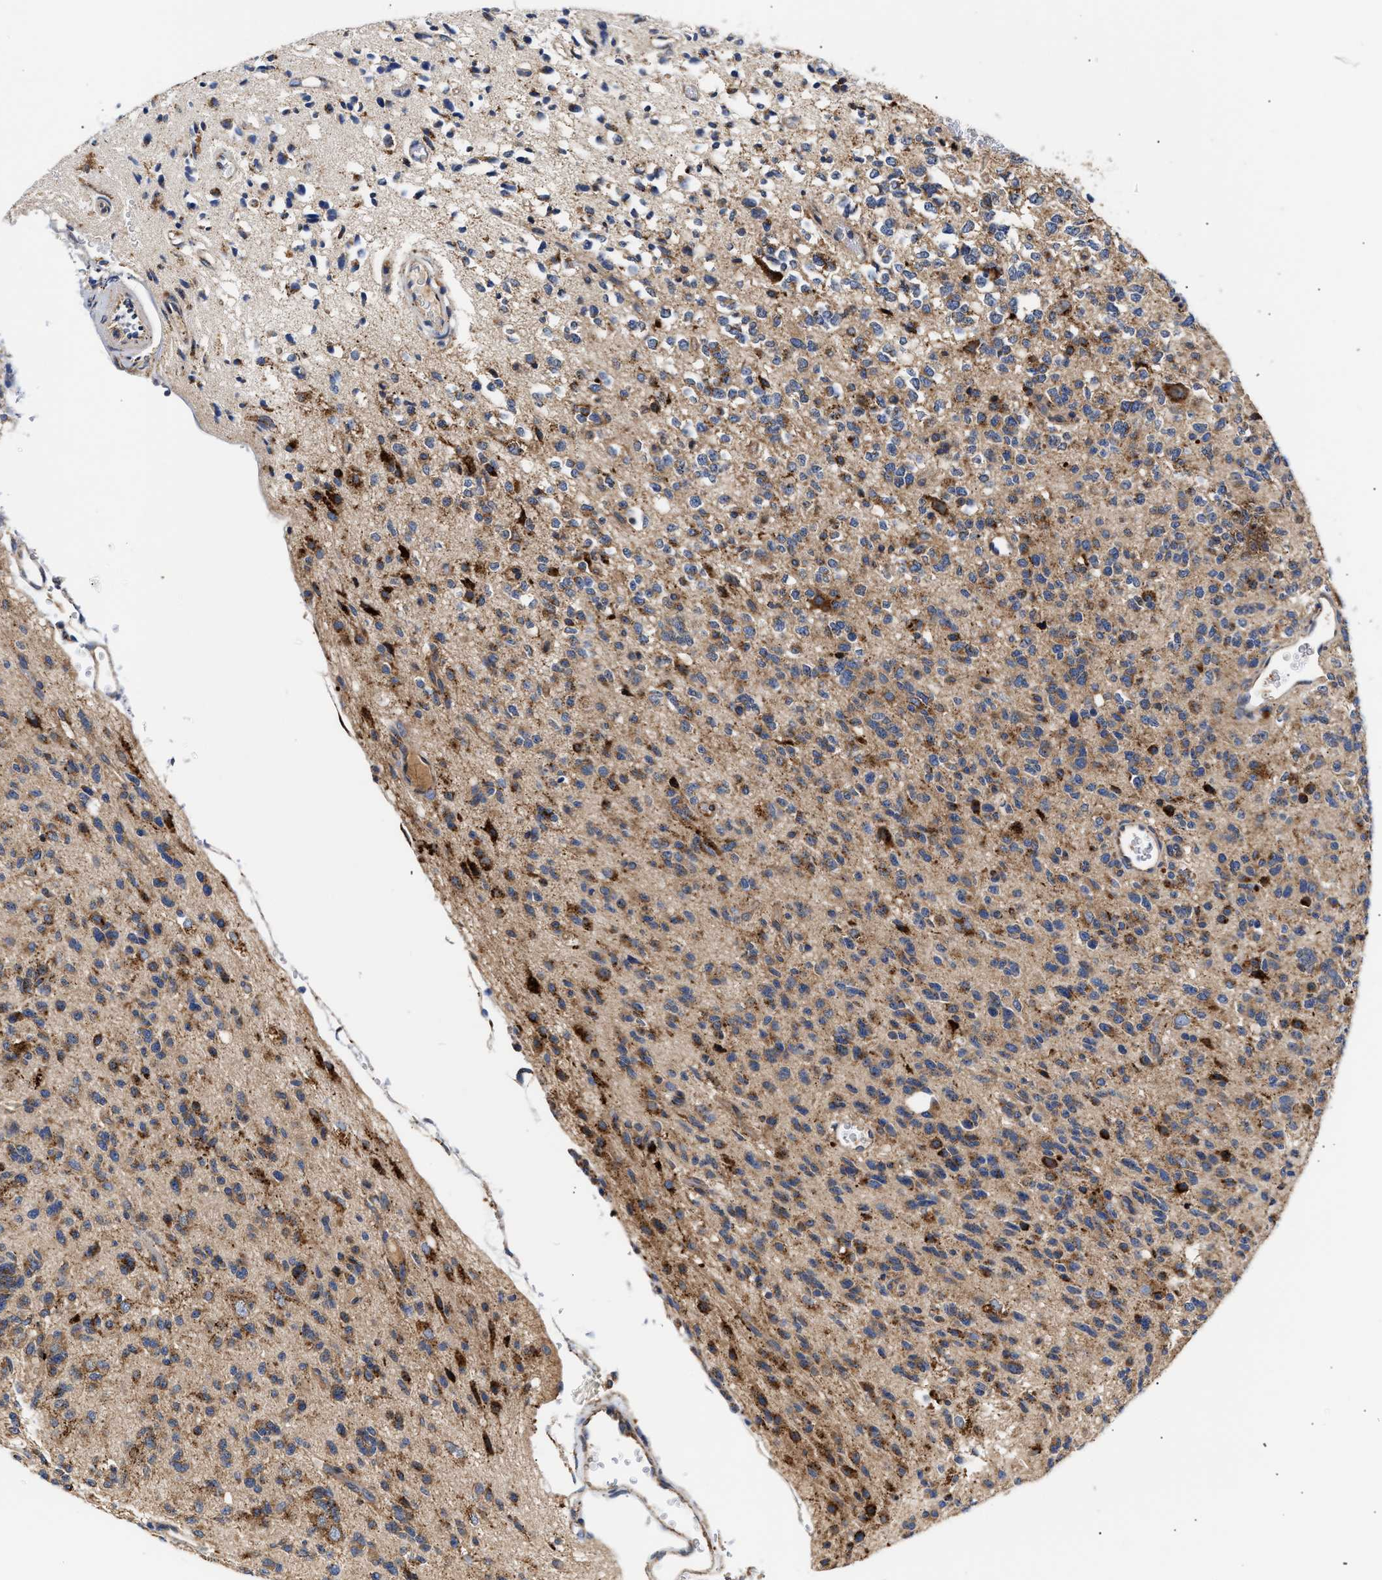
{"staining": {"intensity": "moderate", "quantity": ">75%", "location": "cytoplasmic/membranous"}, "tissue": "glioma", "cell_type": "Tumor cells", "image_type": "cancer", "snomed": [{"axis": "morphology", "description": "Glioma, malignant, Low grade"}, {"axis": "topography", "description": "Brain"}], "caption": "Human glioma stained with a brown dye displays moderate cytoplasmic/membranous positive expression in approximately >75% of tumor cells.", "gene": "CCDC146", "patient": {"sex": "male", "age": 38}}